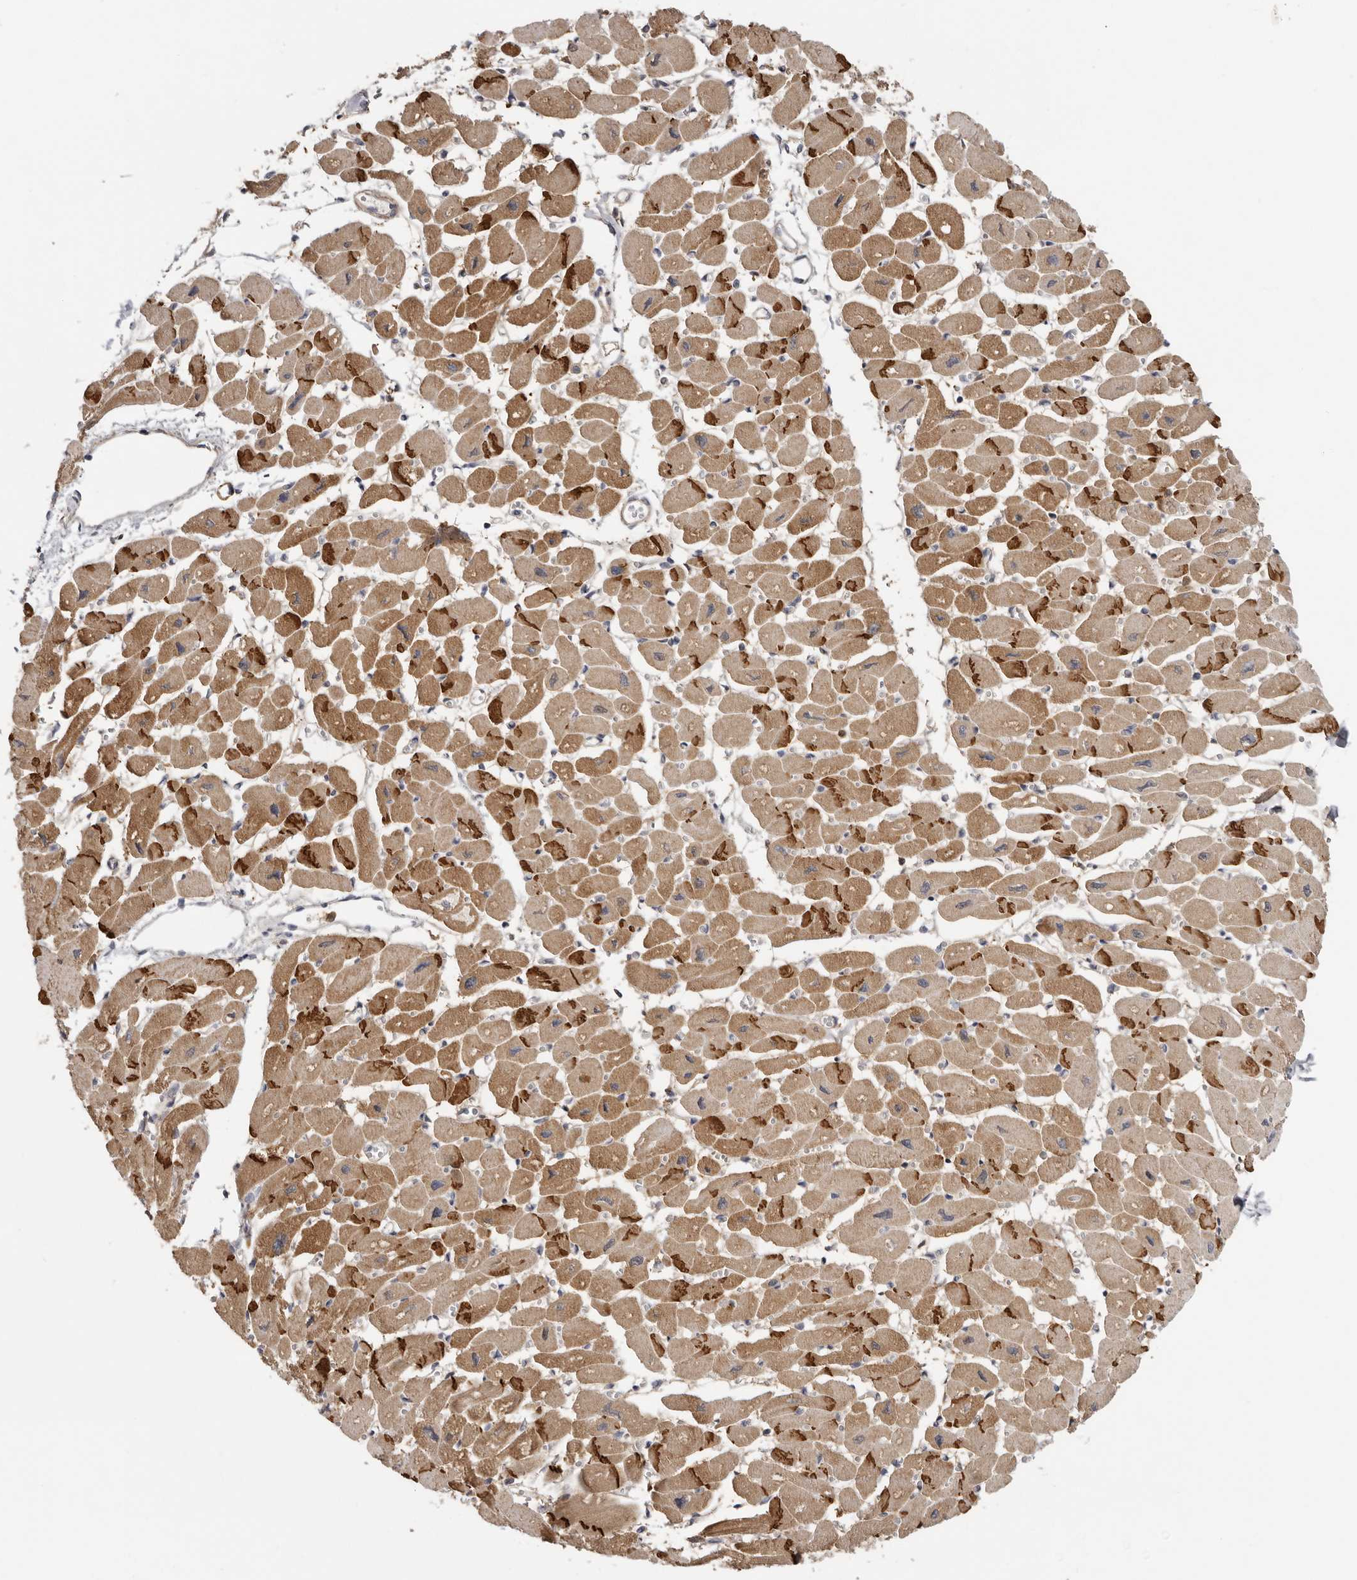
{"staining": {"intensity": "strong", "quantity": ">75%", "location": "cytoplasmic/membranous"}, "tissue": "heart muscle", "cell_type": "Cardiomyocytes", "image_type": "normal", "snomed": [{"axis": "morphology", "description": "Normal tissue, NOS"}, {"axis": "topography", "description": "Heart"}], "caption": "Human heart muscle stained for a protein (brown) shows strong cytoplasmic/membranous positive staining in approximately >75% of cardiomyocytes.", "gene": "MSRB2", "patient": {"sex": "female", "age": 54}}